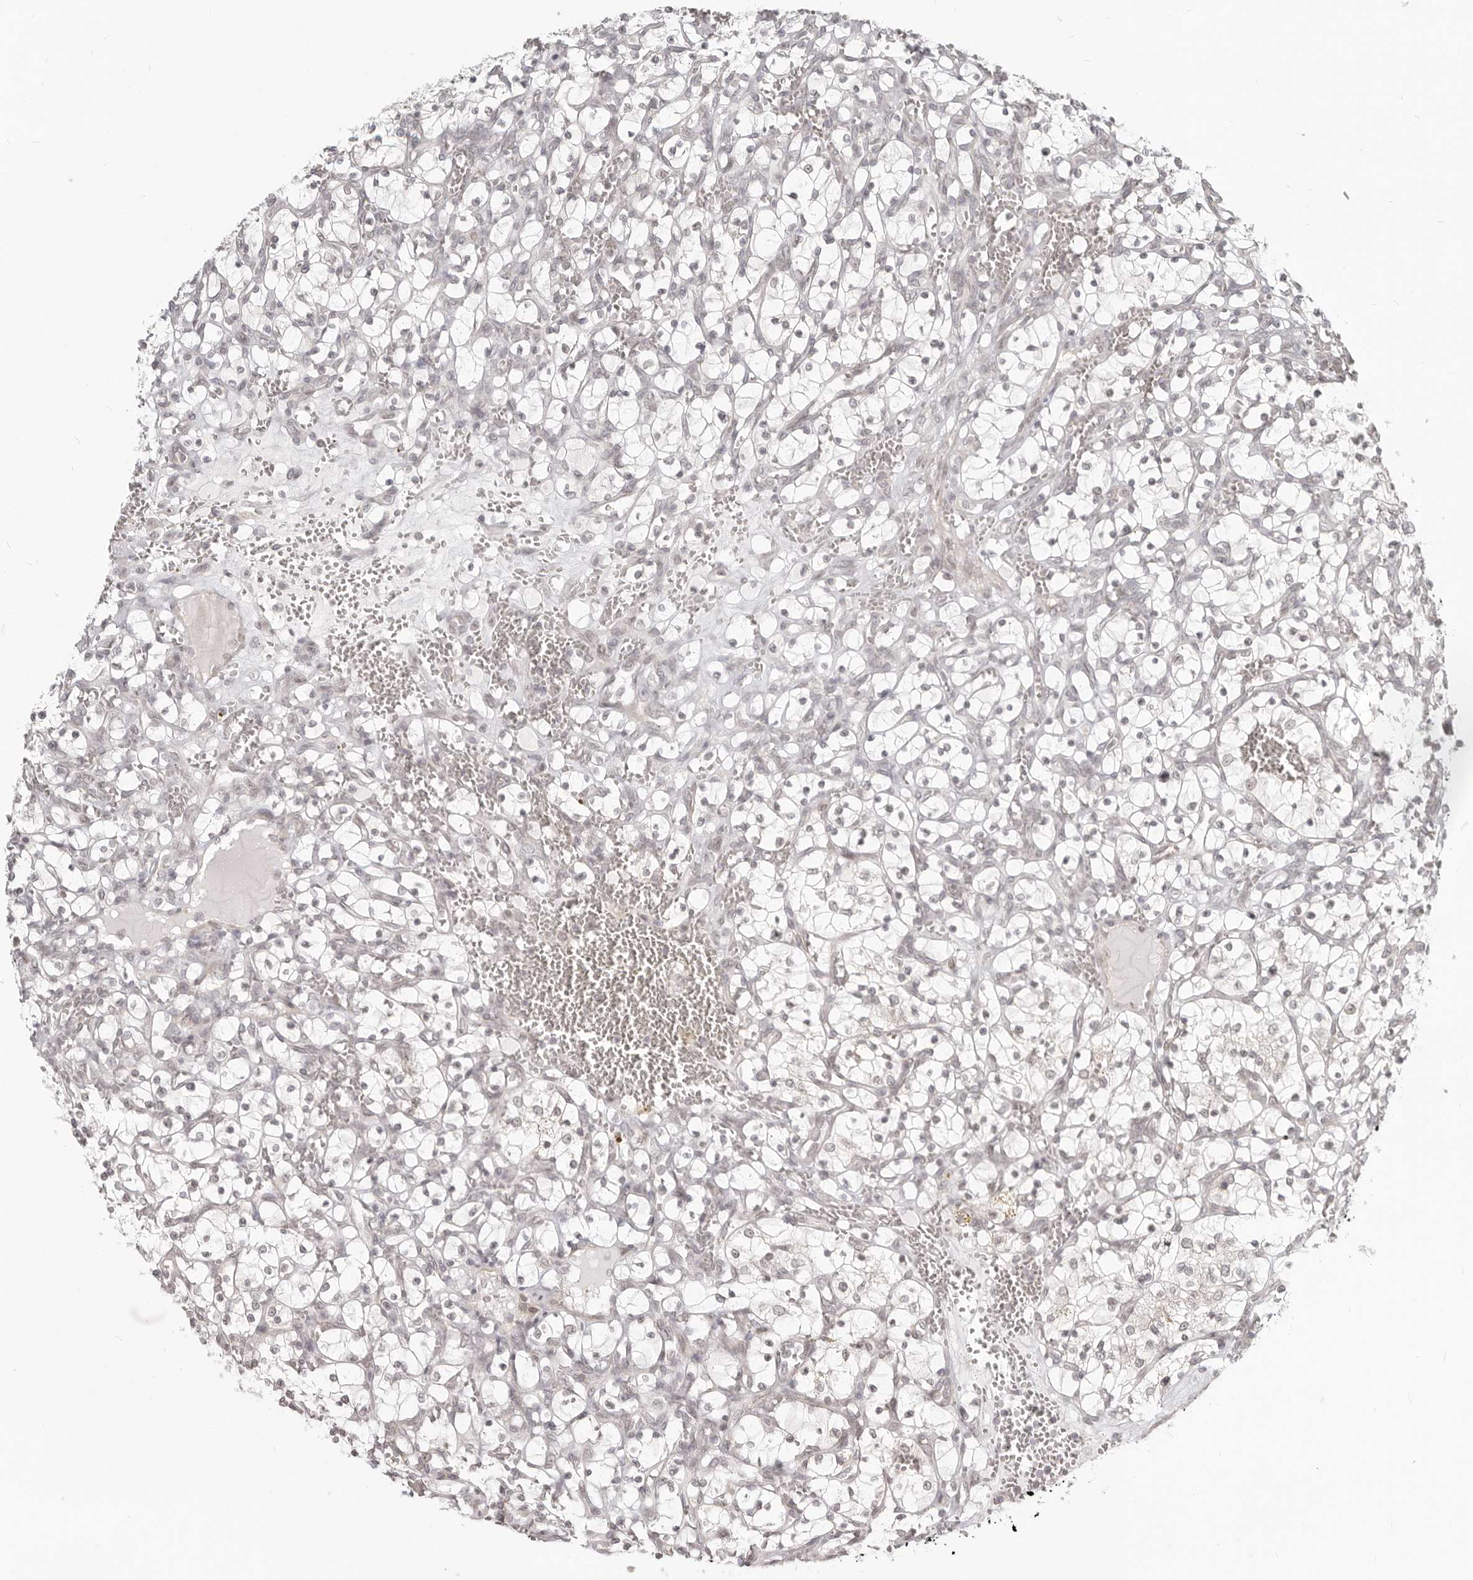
{"staining": {"intensity": "negative", "quantity": "none", "location": "none"}, "tissue": "renal cancer", "cell_type": "Tumor cells", "image_type": "cancer", "snomed": [{"axis": "morphology", "description": "Adenocarcinoma, NOS"}, {"axis": "topography", "description": "Kidney"}], "caption": "DAB (3,3'-diaminobenzidine) immunohistochemical staining of renal cancer (adenocarcinoma) shows no significant positivity in tumor cells.", "gene": "NUP153", "patient": {"sex": "female", "age": 69}}